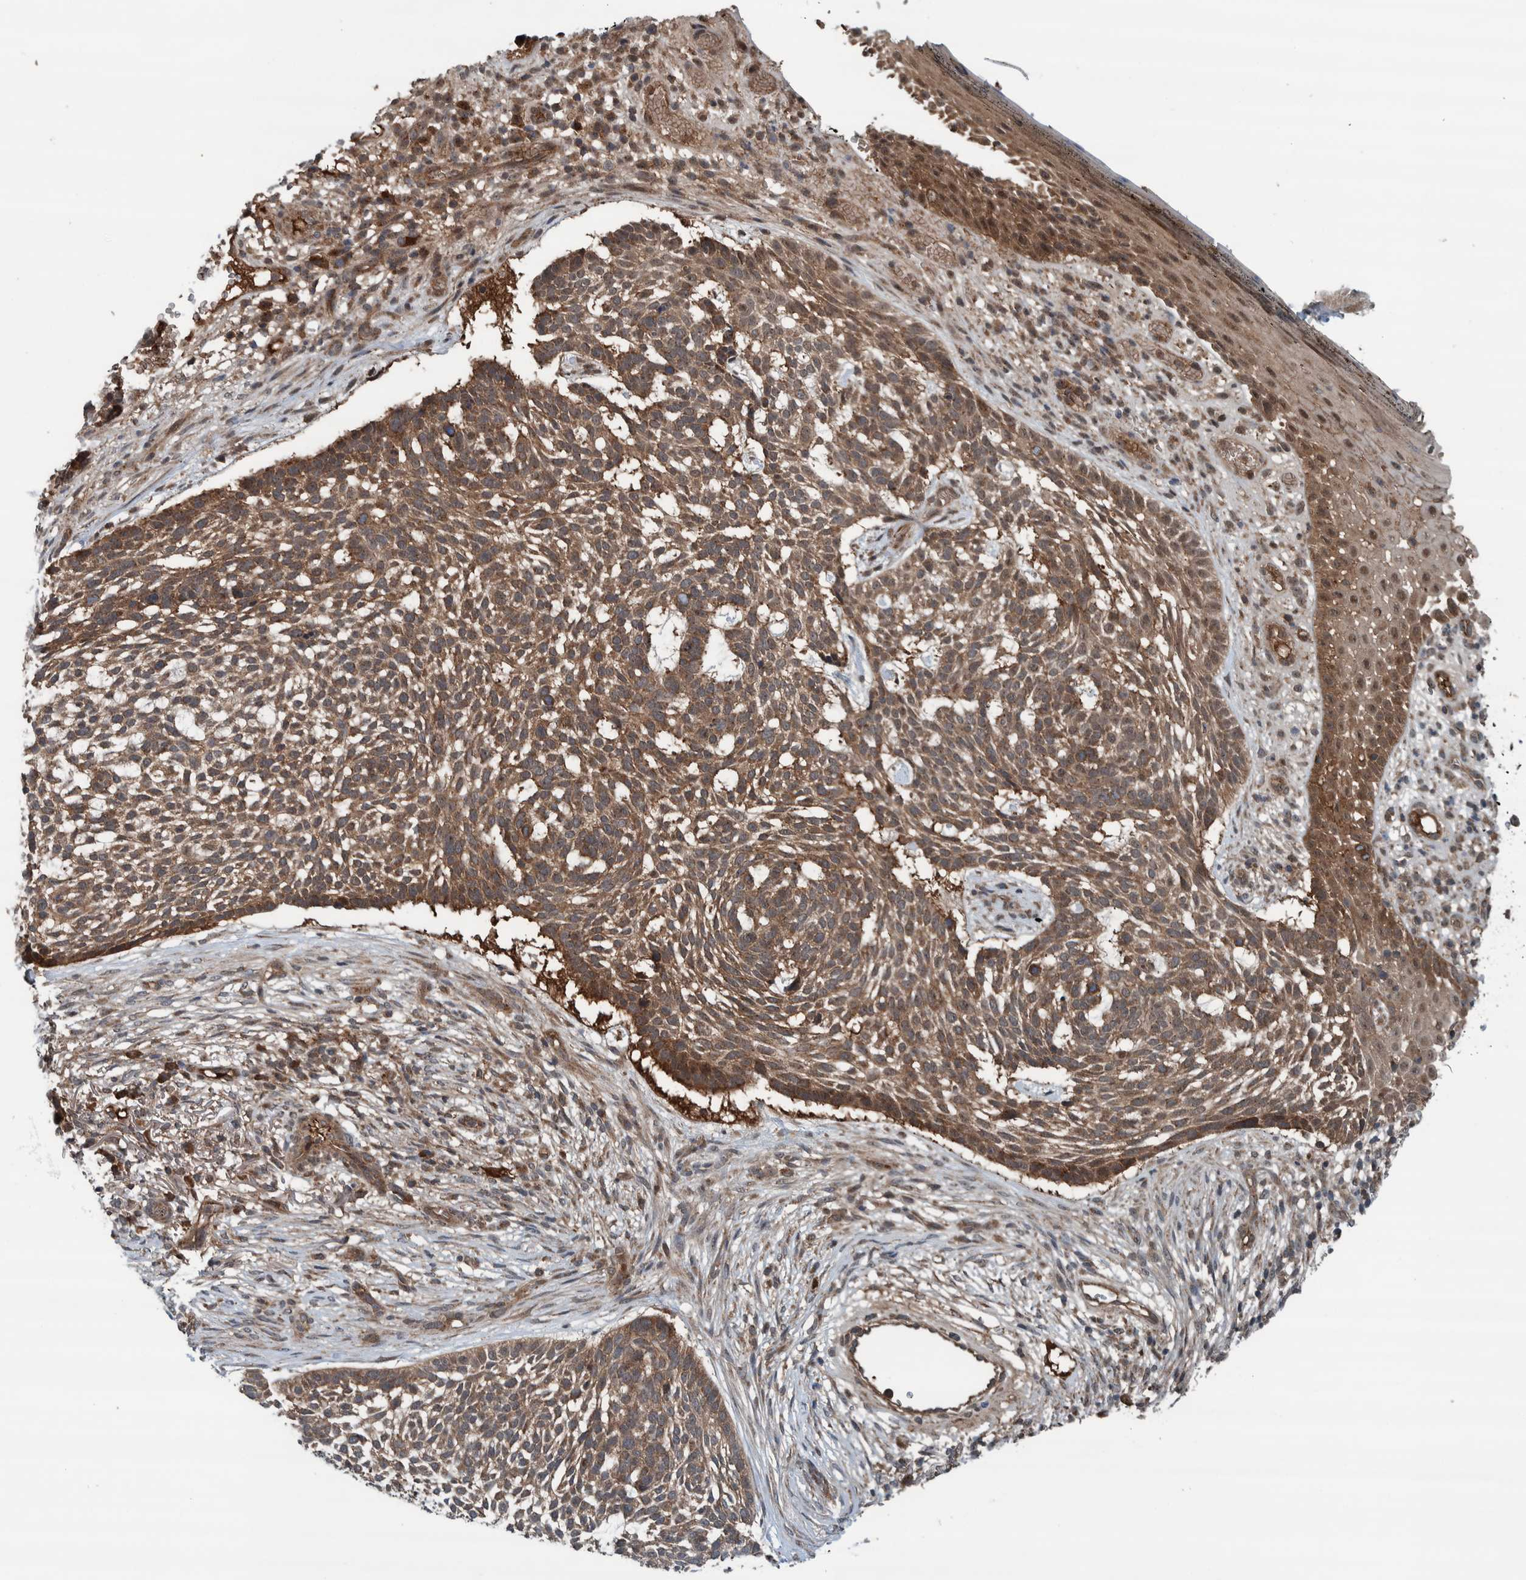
{"staining": {"intensity": "moderate", "quantity": ">75%", "location": "cytoplasmic/membranous"}, "tissue": "skin cancer", "cell_type": "Tumor cells", "image_type": "cancer", "snomed": [{"axis": "morphology", "description": "Basal cell carcinoma"}, {"axis": "topography", "description": "Skin"}], "caption": "Skin cancer stained with a brown dye shows moderate cytoplasmic/membranous positive staining in approximately >75% of tumor cells.", "gene": "CUEDC1", "patient": {"sex": "female", "age": 64}}